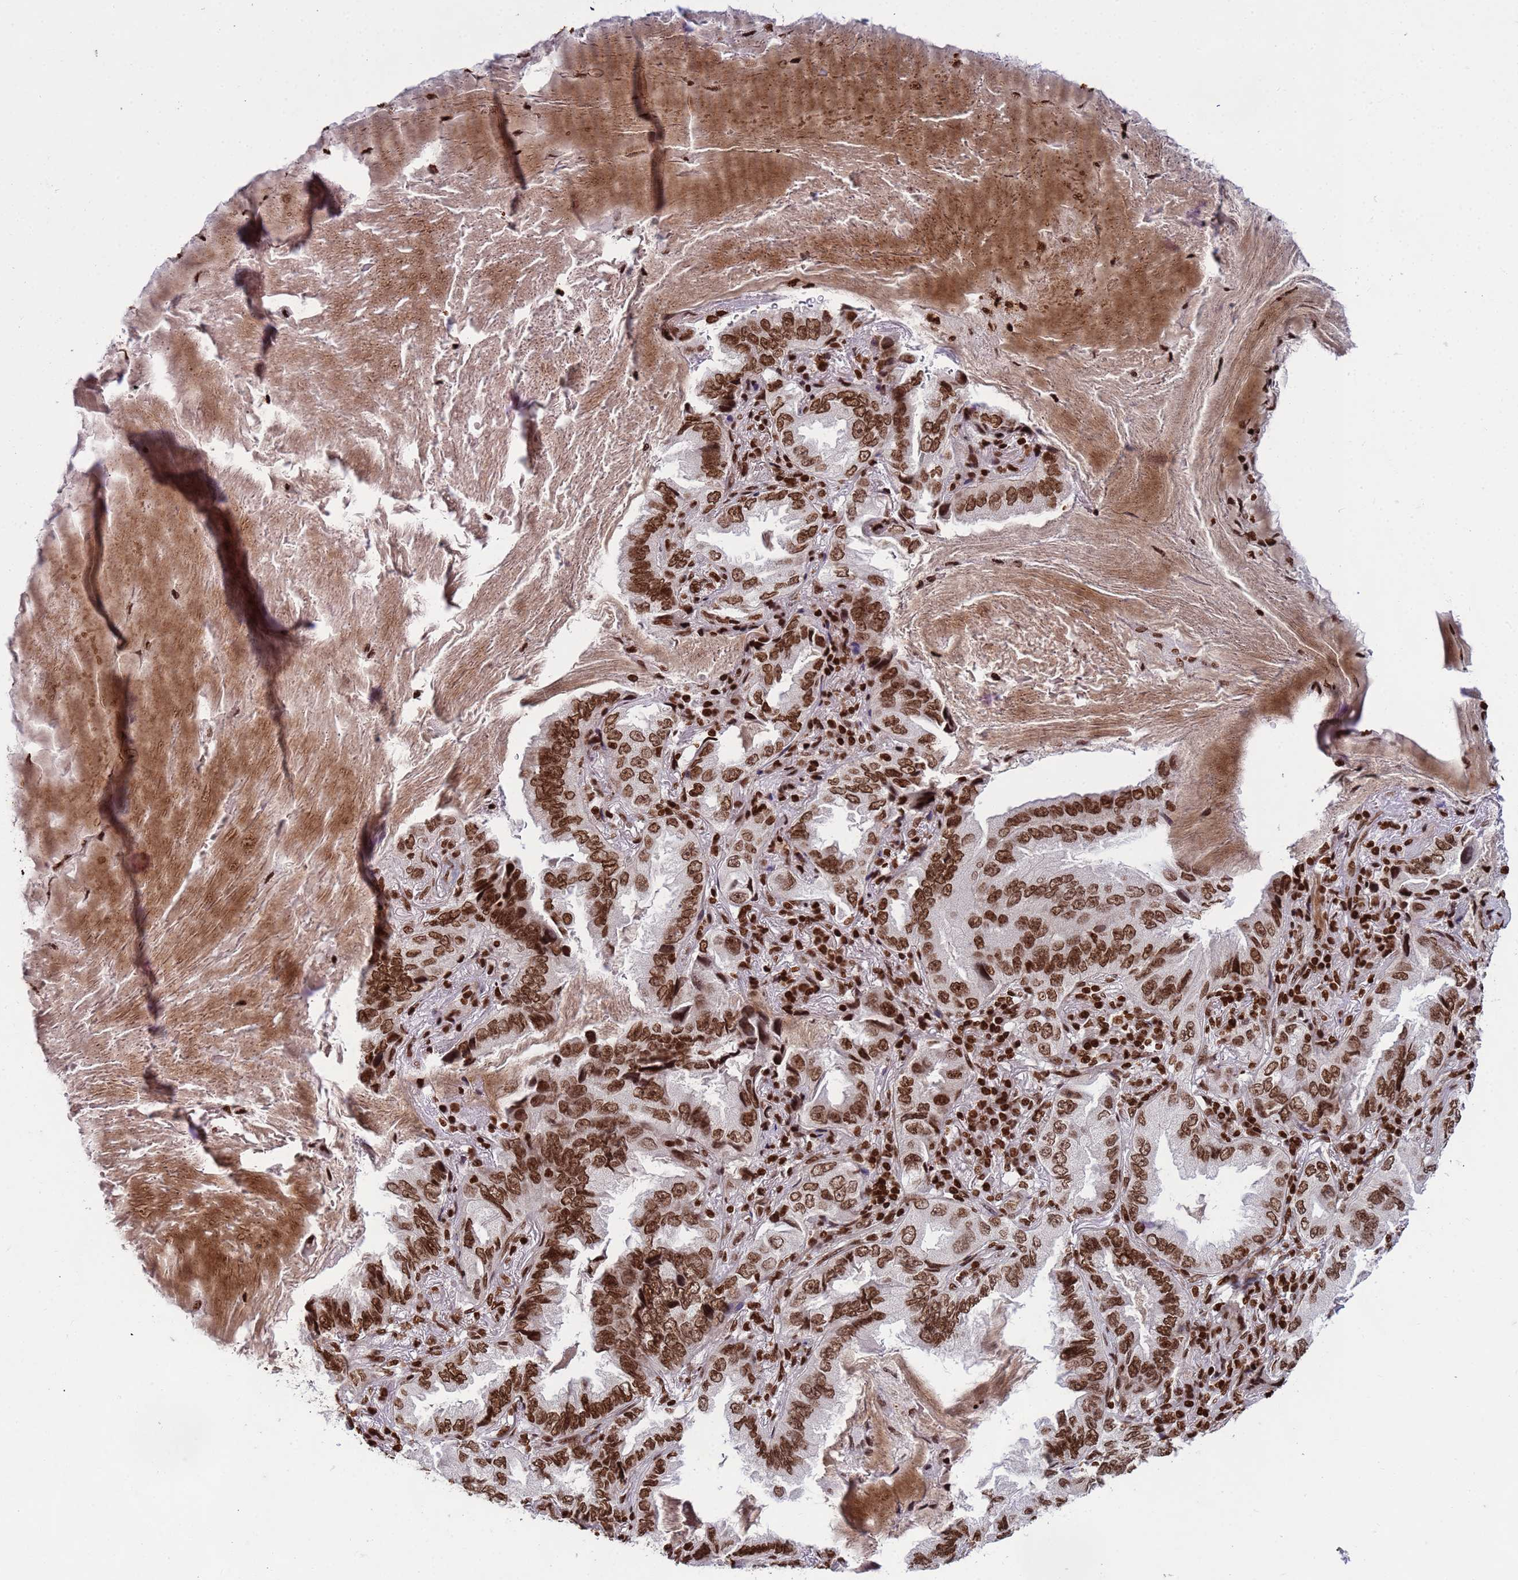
{"staining": {"intensity": "strong", "quantity": ">75%", "location": "nuclear"}, "tissue": "lung cancer", "cell_type": "Tumor cells", "image_type": "cancer", "snomed": [{"axis": "morphology", "description": "Adenocarcinoma, NOS"}, {"axis": "topography", "description": "Lung"}], "caption": "This image shows lung cancer (adenocarcinoma) stained with IHC to label a protein in brown. The nuclear of tumor cells show strong positivity for the protein. Nuclei are counter-stained blue.", "gene": "H3-3B", "patient": {"sex": "female", "age": 69}}